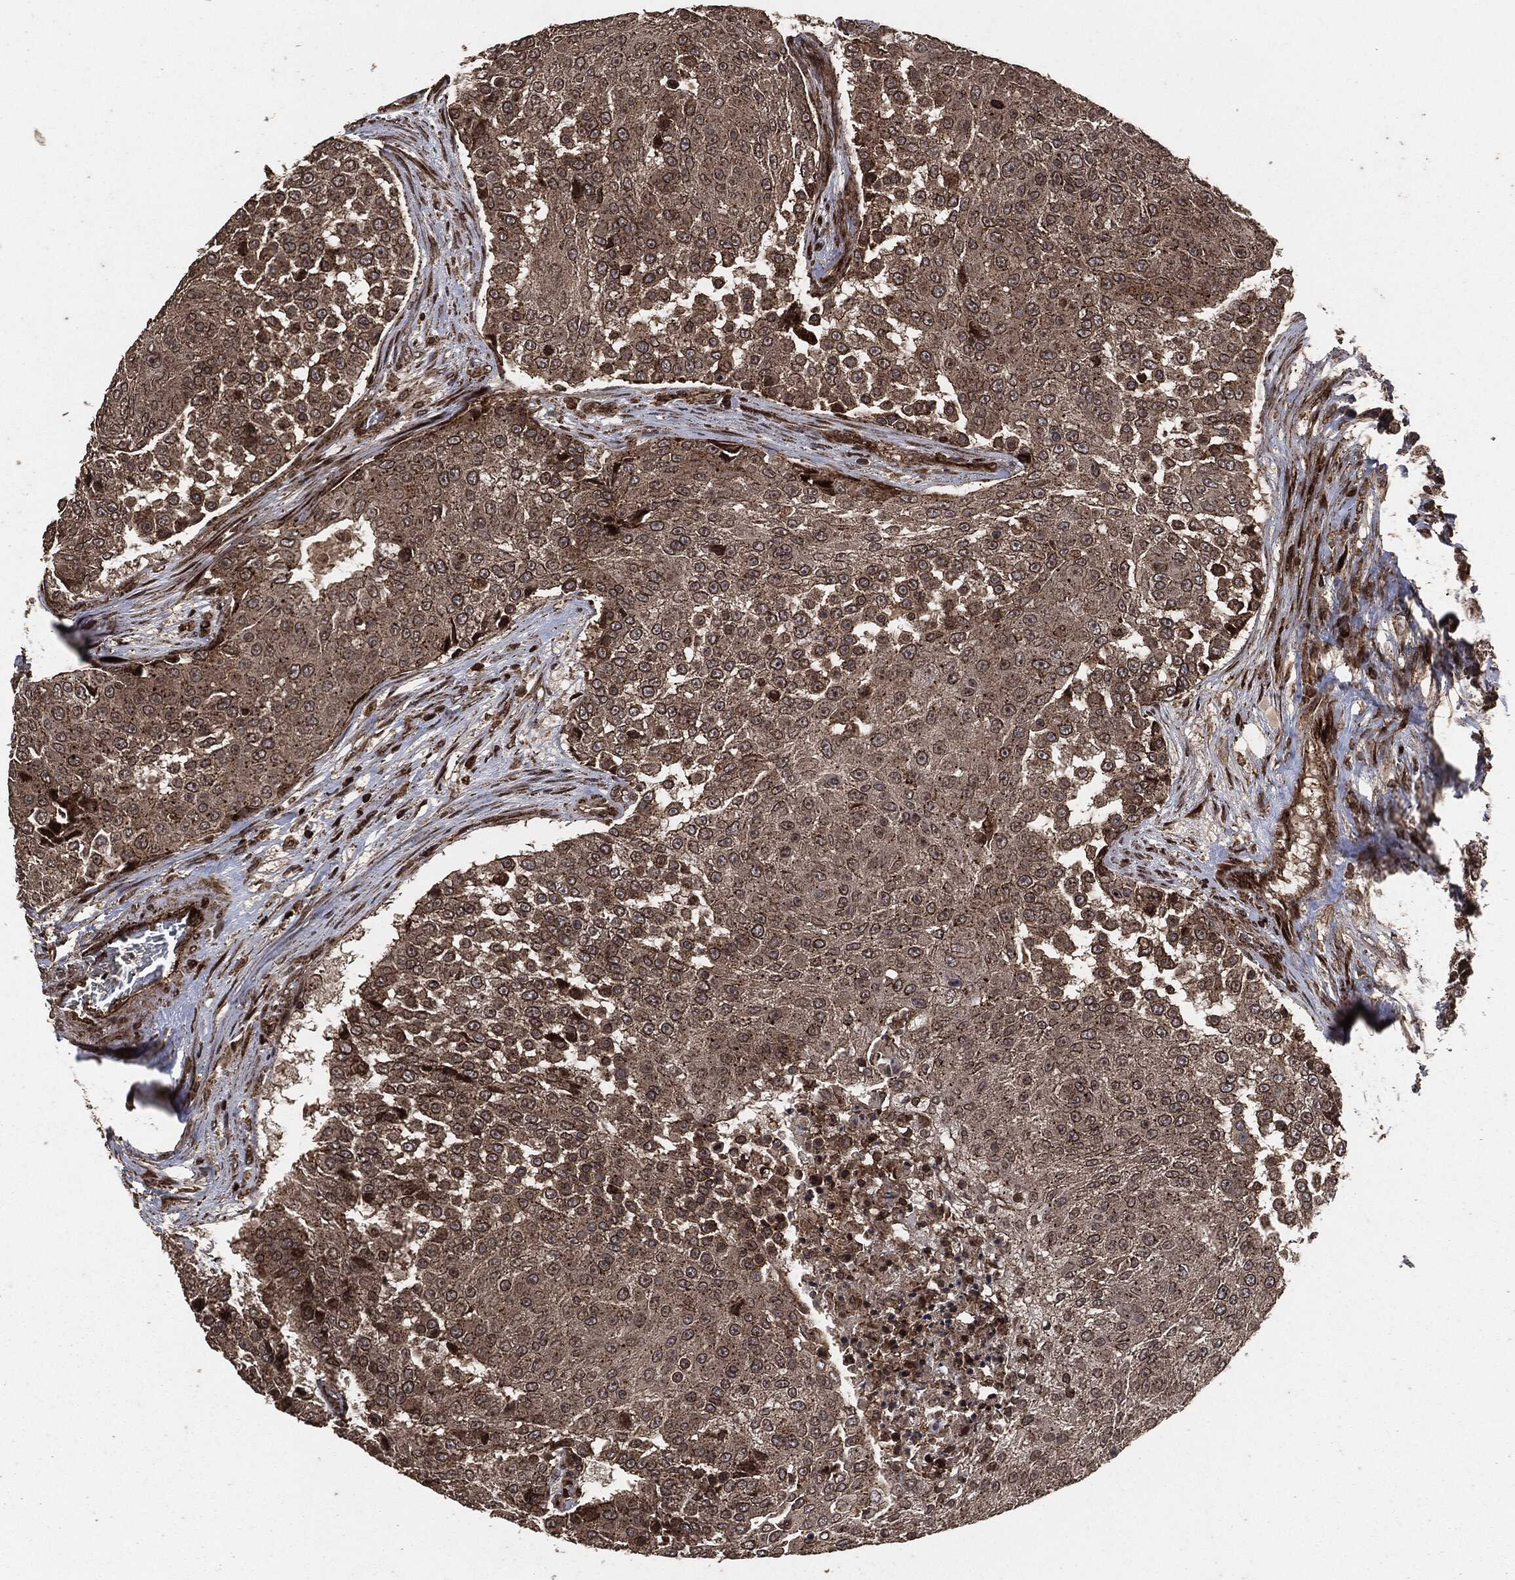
{"staining": {"intensity": "moderate", "quantity": ">75%", "location": "cytoplasmic/membranous"}, "tissue": "urothelial cancer", "cell_type": "Tumor cells", "image_type": "cancer", "snomed": [{"axis": "morphology", "description": "Urothelial carcinoma, High grade"}, {"axis": "topography", "description": "Urinary bladder"}], "caption": "Protein analysis of urothelial cancer tissue reveals moderate cytoplasmic/membranous expression in about >75% of tumor cells. The staining was performed using DAB to visualize the protein expression in brown, while the nuclei were stained in blue with hematoxylin (Magnification: 20x).", "gene": "IFIT1", "patient": {"sex": "female", "age": 63}}